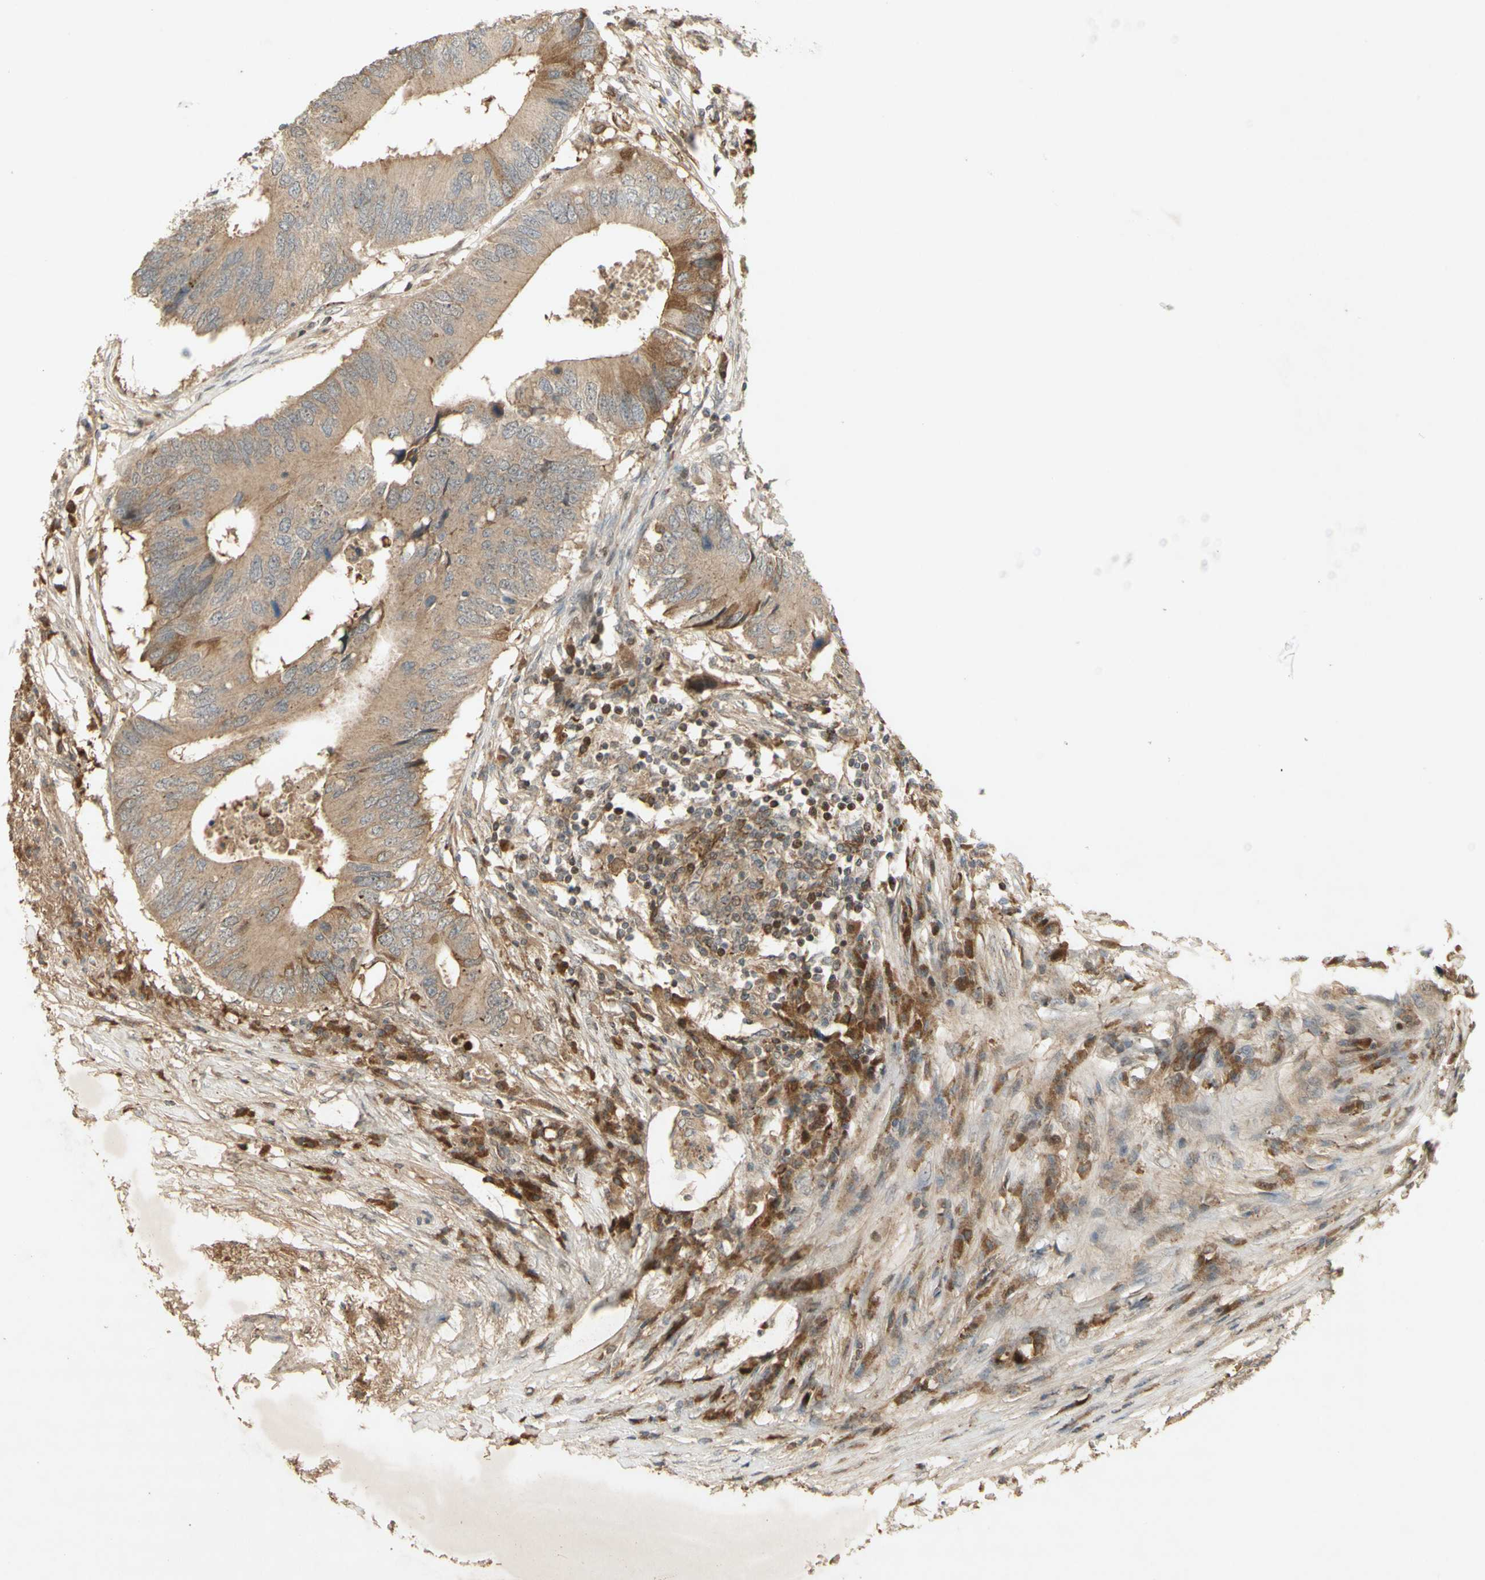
{"staining": {"intensity": "weak", "quantity": "25%-75%", "location": "cytoplasmic/membranous"}, "tissue": "colorectal cancer", "cell_type": "Tumor cells", "image_type": "cancer", "snomed": [{"axis": "morphology", "description": "Adenocarcinoma, NOS"}, {"axis": "topography", "description": "Colon"}], "caption": "Weak cytoplasmic/membranous protein staining is seen in approximately 25%-75% of tumor cells in colorectal adenocarcinoma. (Stains: DAB in brown, nuclei in blue, Microscopy: brightfield microscopy at high magnification).", "gene": "NRG4", "patient": {"sex": "male", "age": 71}}